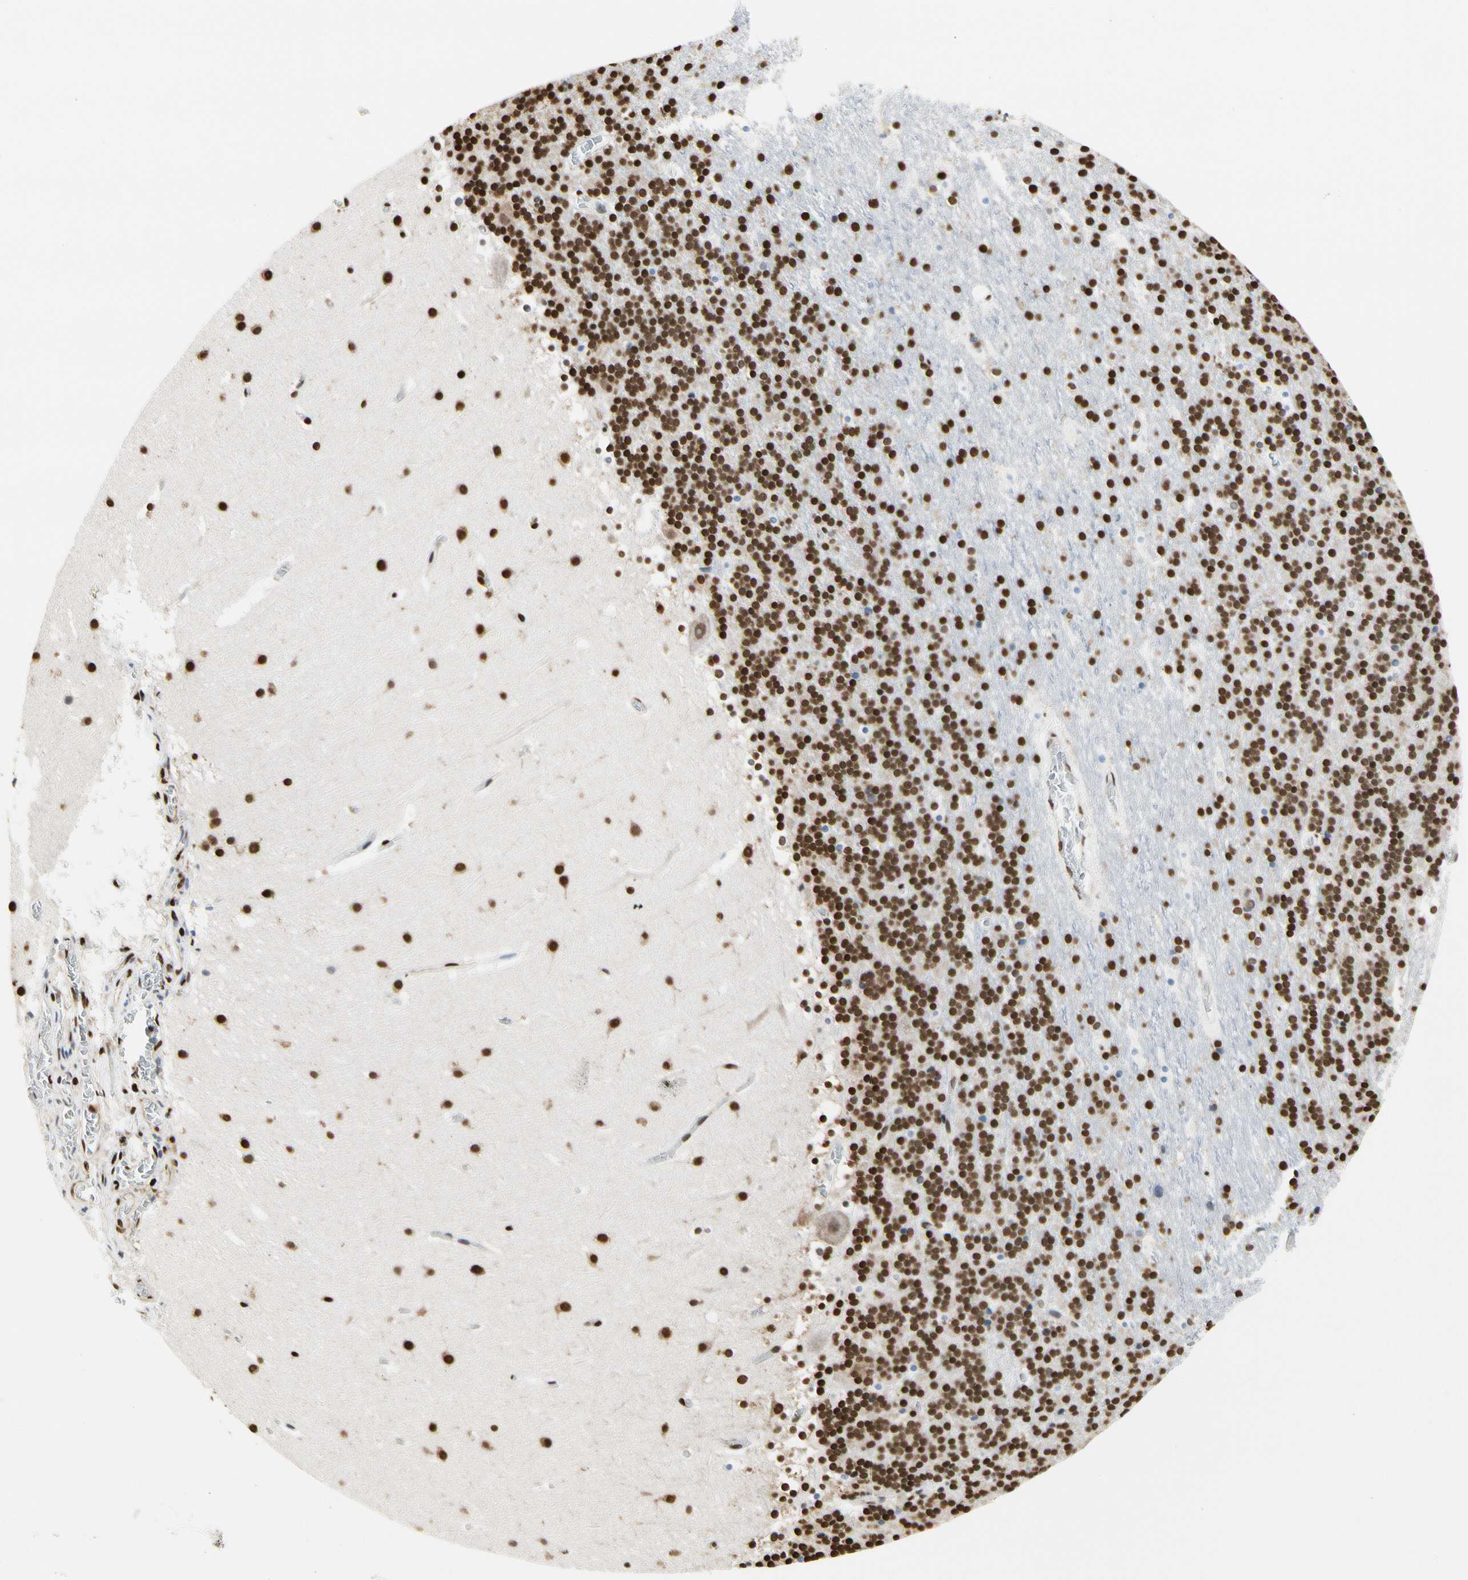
{"staining": {"intensity": "strong", "quantity": ">75%", "location": "nuclear"}, "tissue": "cerebellum", "cell_type": "Cells in granular layer", "image_type": "normal", "snomed": [{"axis": "morphology", "description": "Normal tissue, NOS"}, {"axis": "topography", "description": "Cerebellum"}], "caption": "Immunohistochemical staining of normal human cerebellum displays >75% levels of strong nuclear protein positivity in approximately >75% of cells in granular layer. (brown staining indicates protein expression, while blue staining denotes nuclei).", "gene": "HNRNPK", "patient": {"sex": "male", "age": 45}}